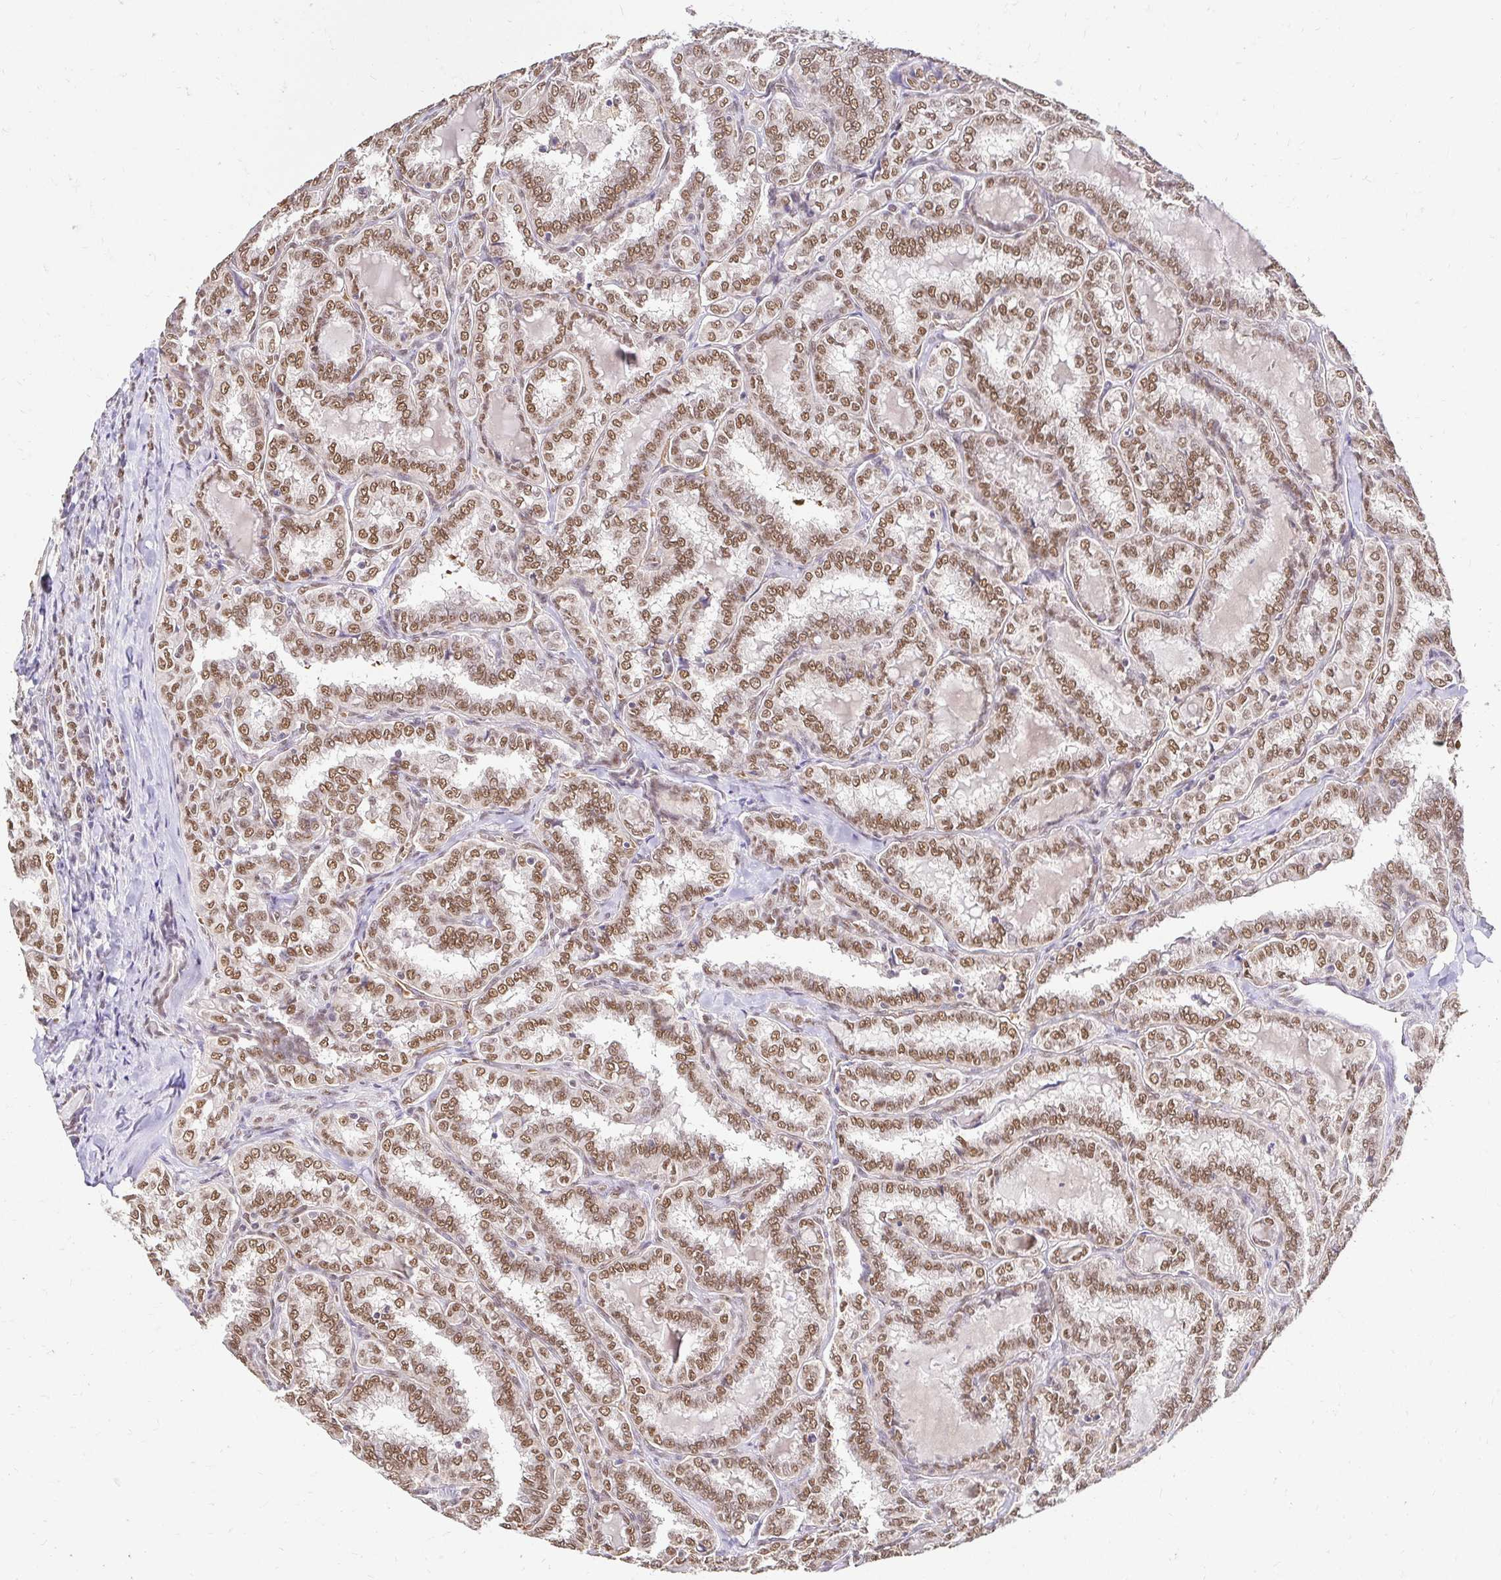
{"staining": {"intensity": "moderate", "quantity": ">75%", "location": "nuclear"}, "tissue": "thyroid cancer", "cell_type": "Tumor cells", "image_type": "cancer", "snomed": [{"axis": "morphology", "description": "Papillary adenocarcinoma, NOS"}, {"axis": "topography", "description": "Thyroid gland"}], "caption": "Moderate nuclear protein staining is appreciated in approximately >75% of tumor cells in thyroid papillary adenocarcinoma. (DAB = brown stain, brightfield microscopy at high magnification).", "gene": "RIMS4", "patient": {"sex": "female", "age": 30}}